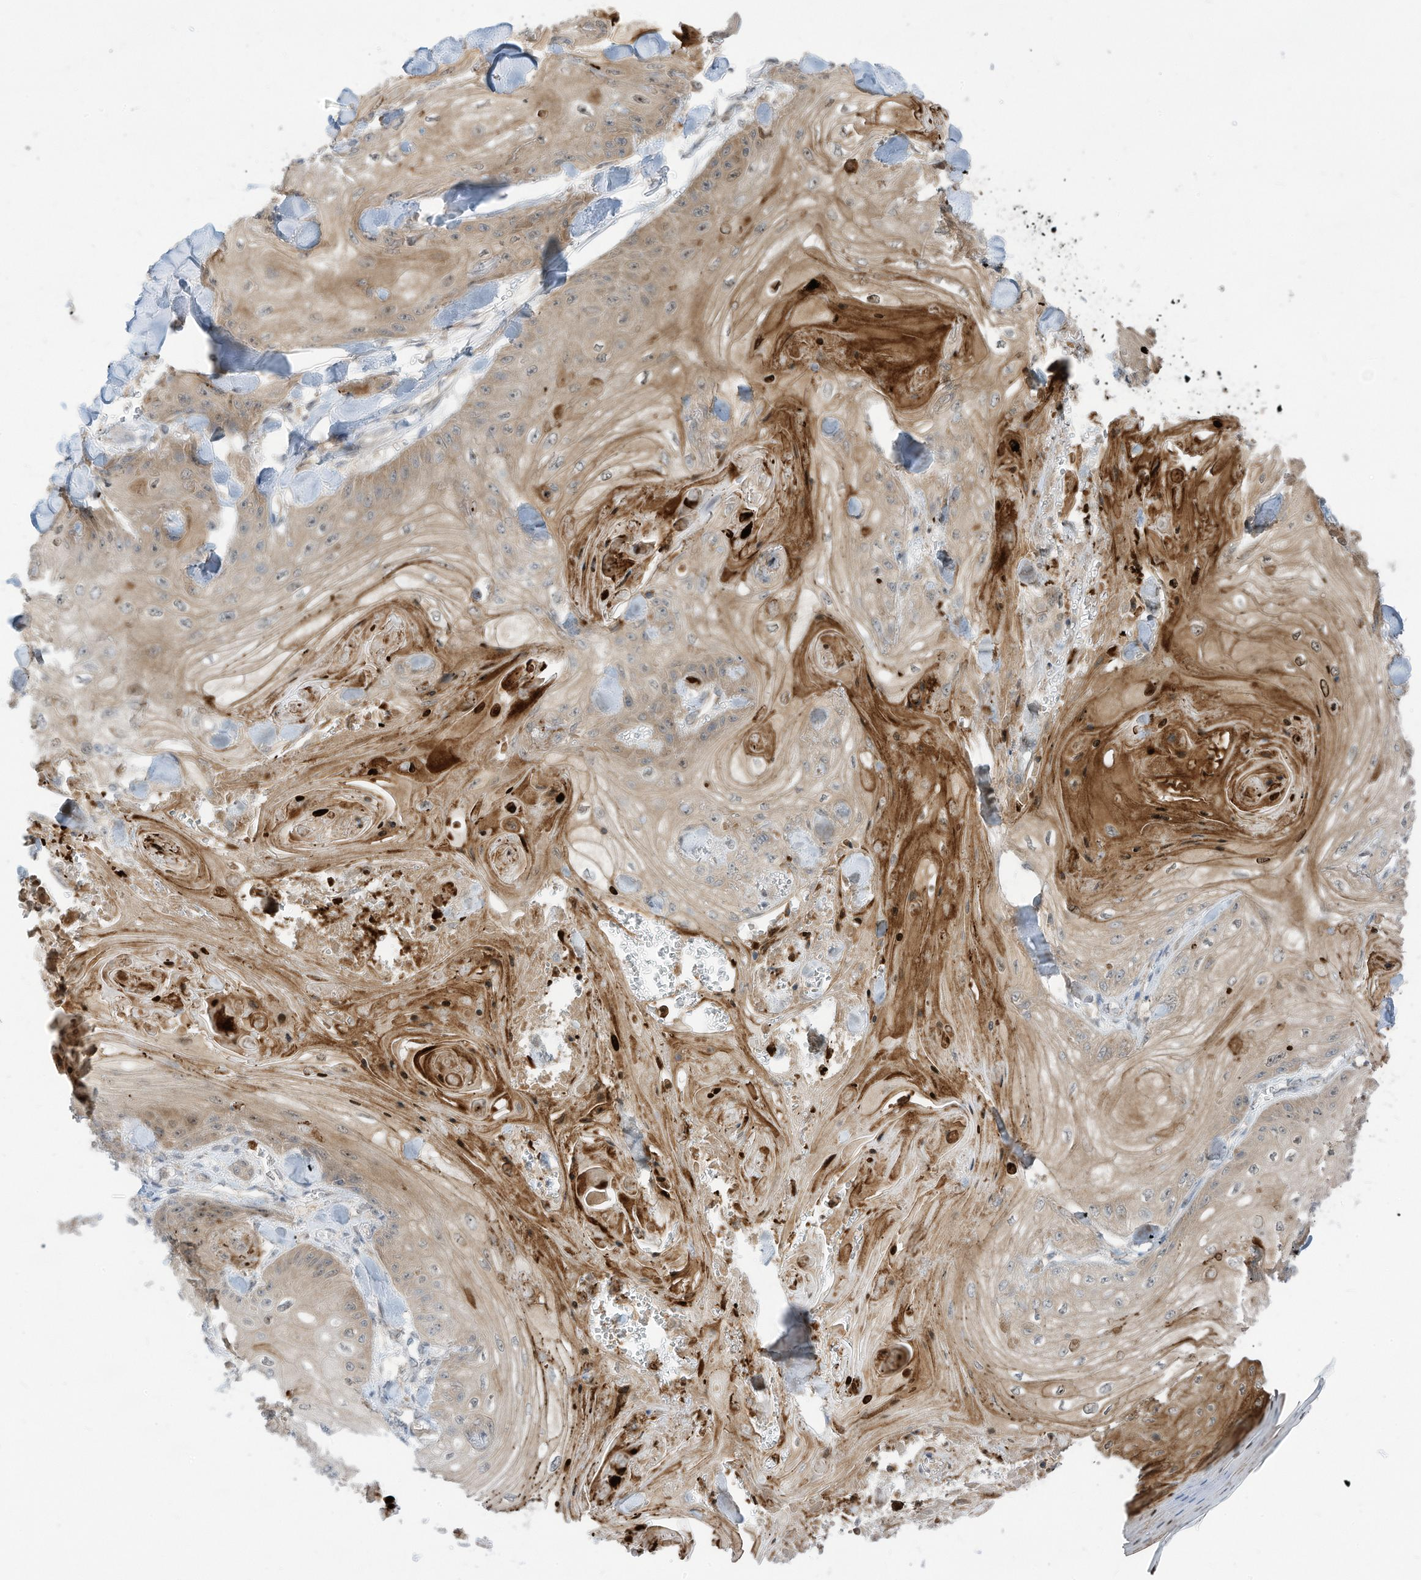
{"staining": {"intensity": "moderate", "quantity": "25%-75%", "location": "cytoplasmic/membranous,nuclear"}, "tissue": "skin cancer", "cell_type": "Tumor cells", "image_type": "cancer", "snomed": [{"axis": "morphology", "description": "Squamous cell carcinoma, NOS"}, {"axis": "topography", "description": "Skin"}], "caption": "Protein expression analysis of skin squamous cell carcinoma shows moderate cytoplasmic/membranous and nuclear expression in about 25%-75% of tumor cells.", "gene": "CNKSR1", "patient": {"sex": "male", "age": 74}}